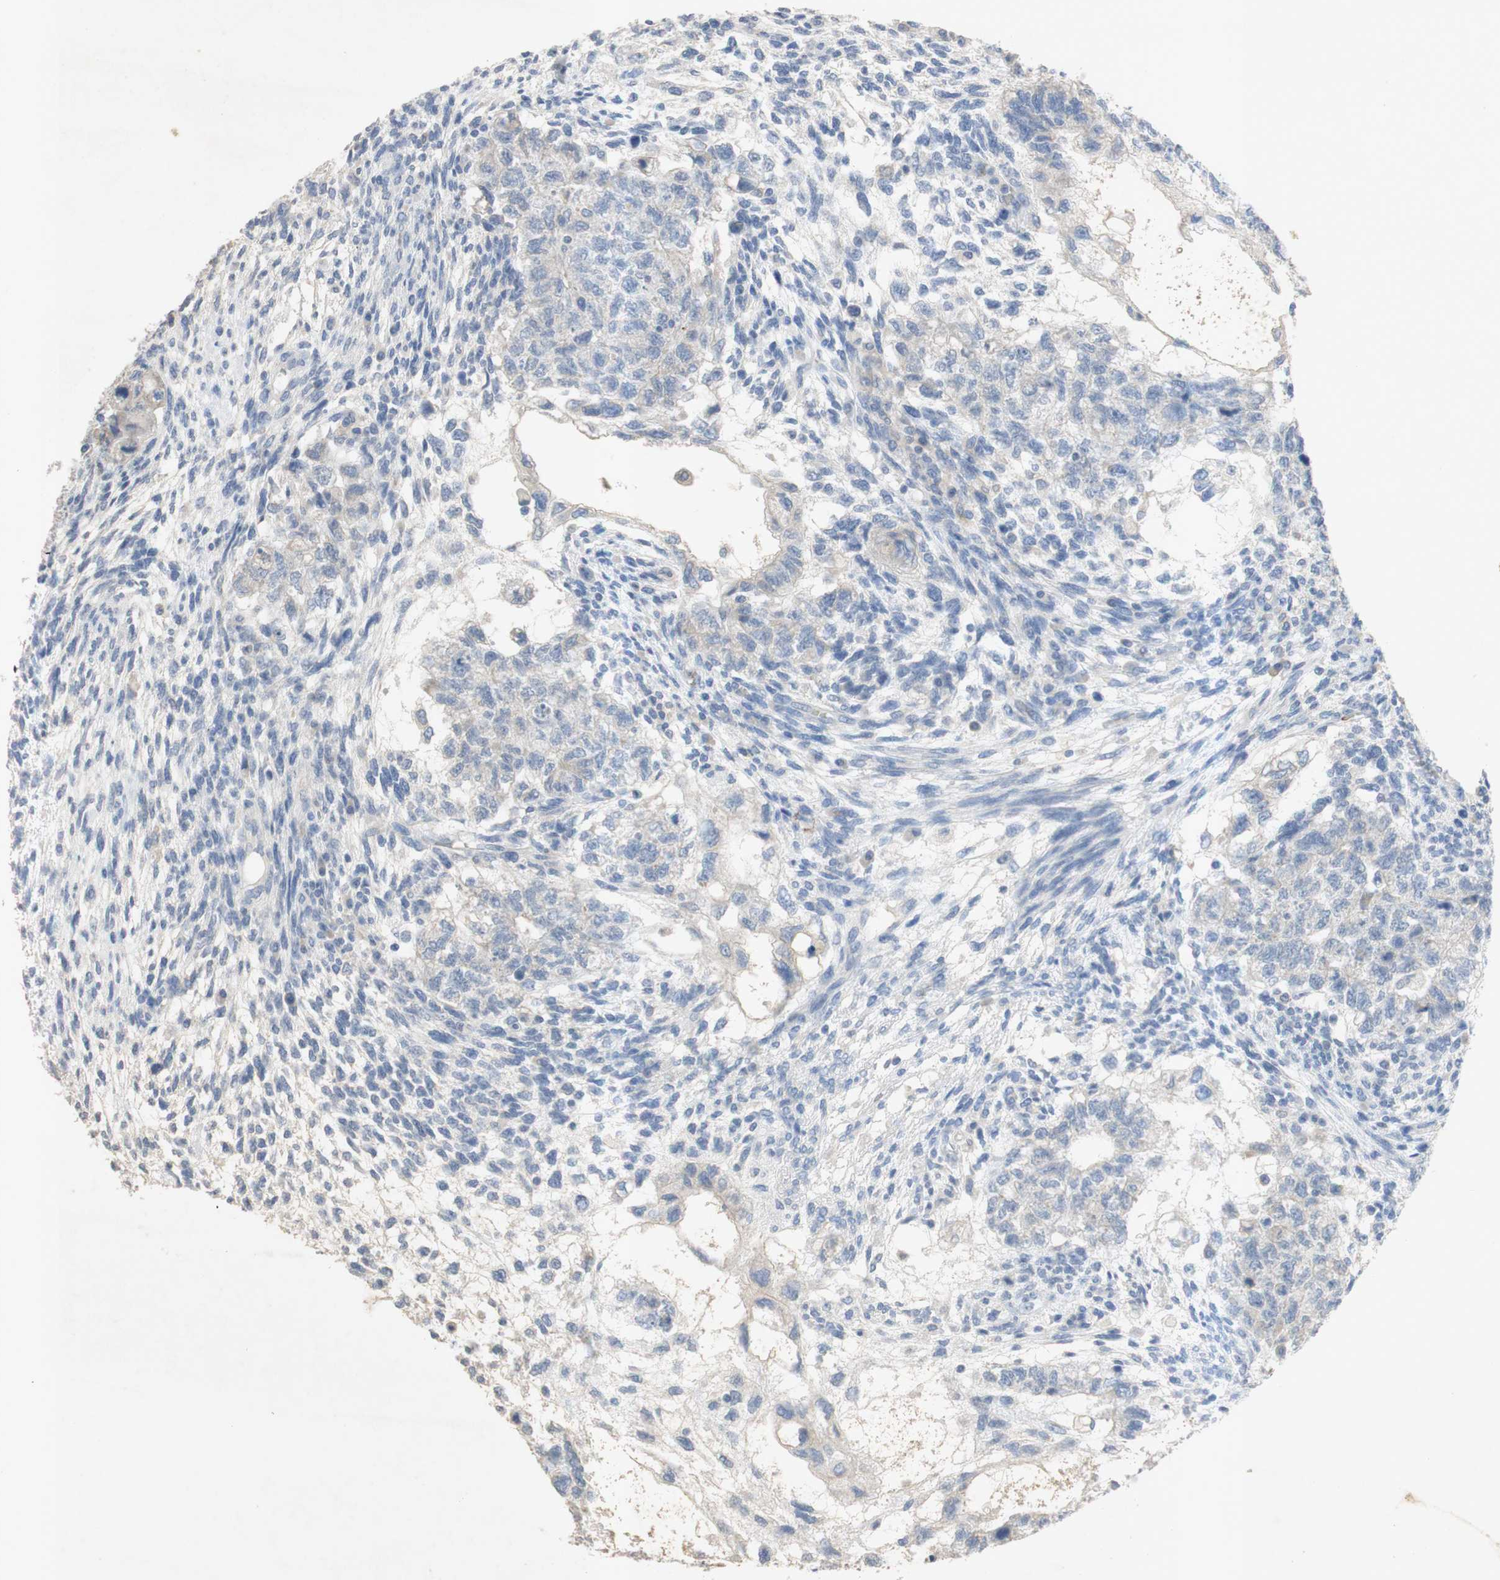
{"staining": {"intensity": "negative", "quantity": "none", "location": "none"}, "tissue": "testis cancer", "cell_type": "Tumor cells", "image_type": "cancer", "snomed": [{"axis": "morphology", "description": "Normal tissue, NOS"}, {"axis": "morphology", "description": "Carcinoma, Embryonal, NOS"}, {"axis": "topography", "description": "Testis"}], "caption": "IHC histopathology image of testis embryonal carcinoma stained for a protein (brown), which shows no positivity in tumor cells.", "gene": "EPO", "patient": {"sex": "male", "age": 36}}